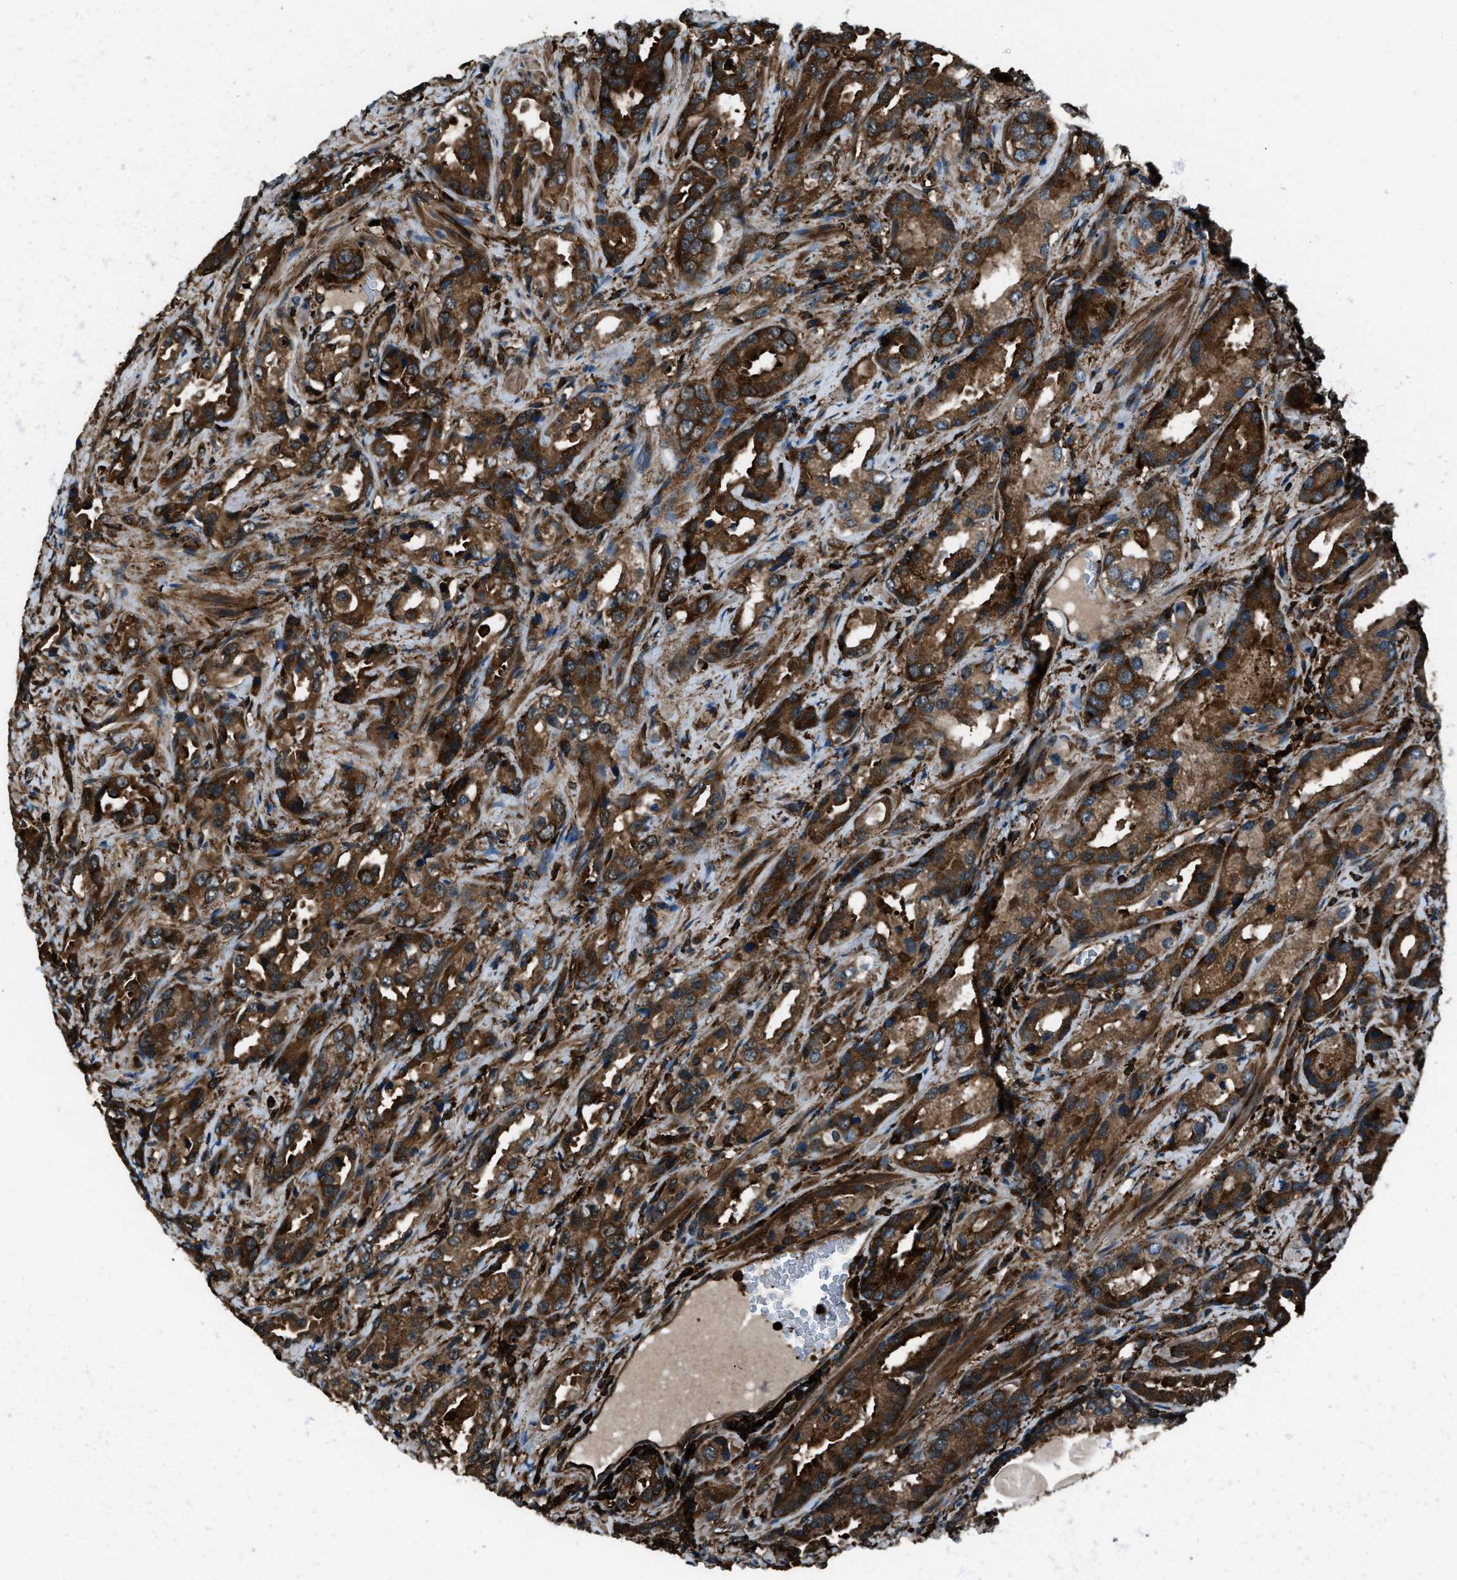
{"staining": {"intensity": "strong", "quantity": ">75%", "location": "cytoplasmic/membranous,nuclear"}, "tissue": "prostate cancer", "cell_type": "Tumor cells", "image_type": "cancer", "snomed": [{"axis": "morphology", "description": "Adenocarcinoma, High grade"}, {"axis": "topography", "description": "Prostate"}], "caption": "The image reveals immunohistochemical staining of high-grade adenocarcinoma (prostate). There is strong cytoplasmic/membranous and nuclear positivity is seen in approximately >75% of tumor cells.", "gene": "SNX30", "patient": {"sex": "male", "age": 63}}